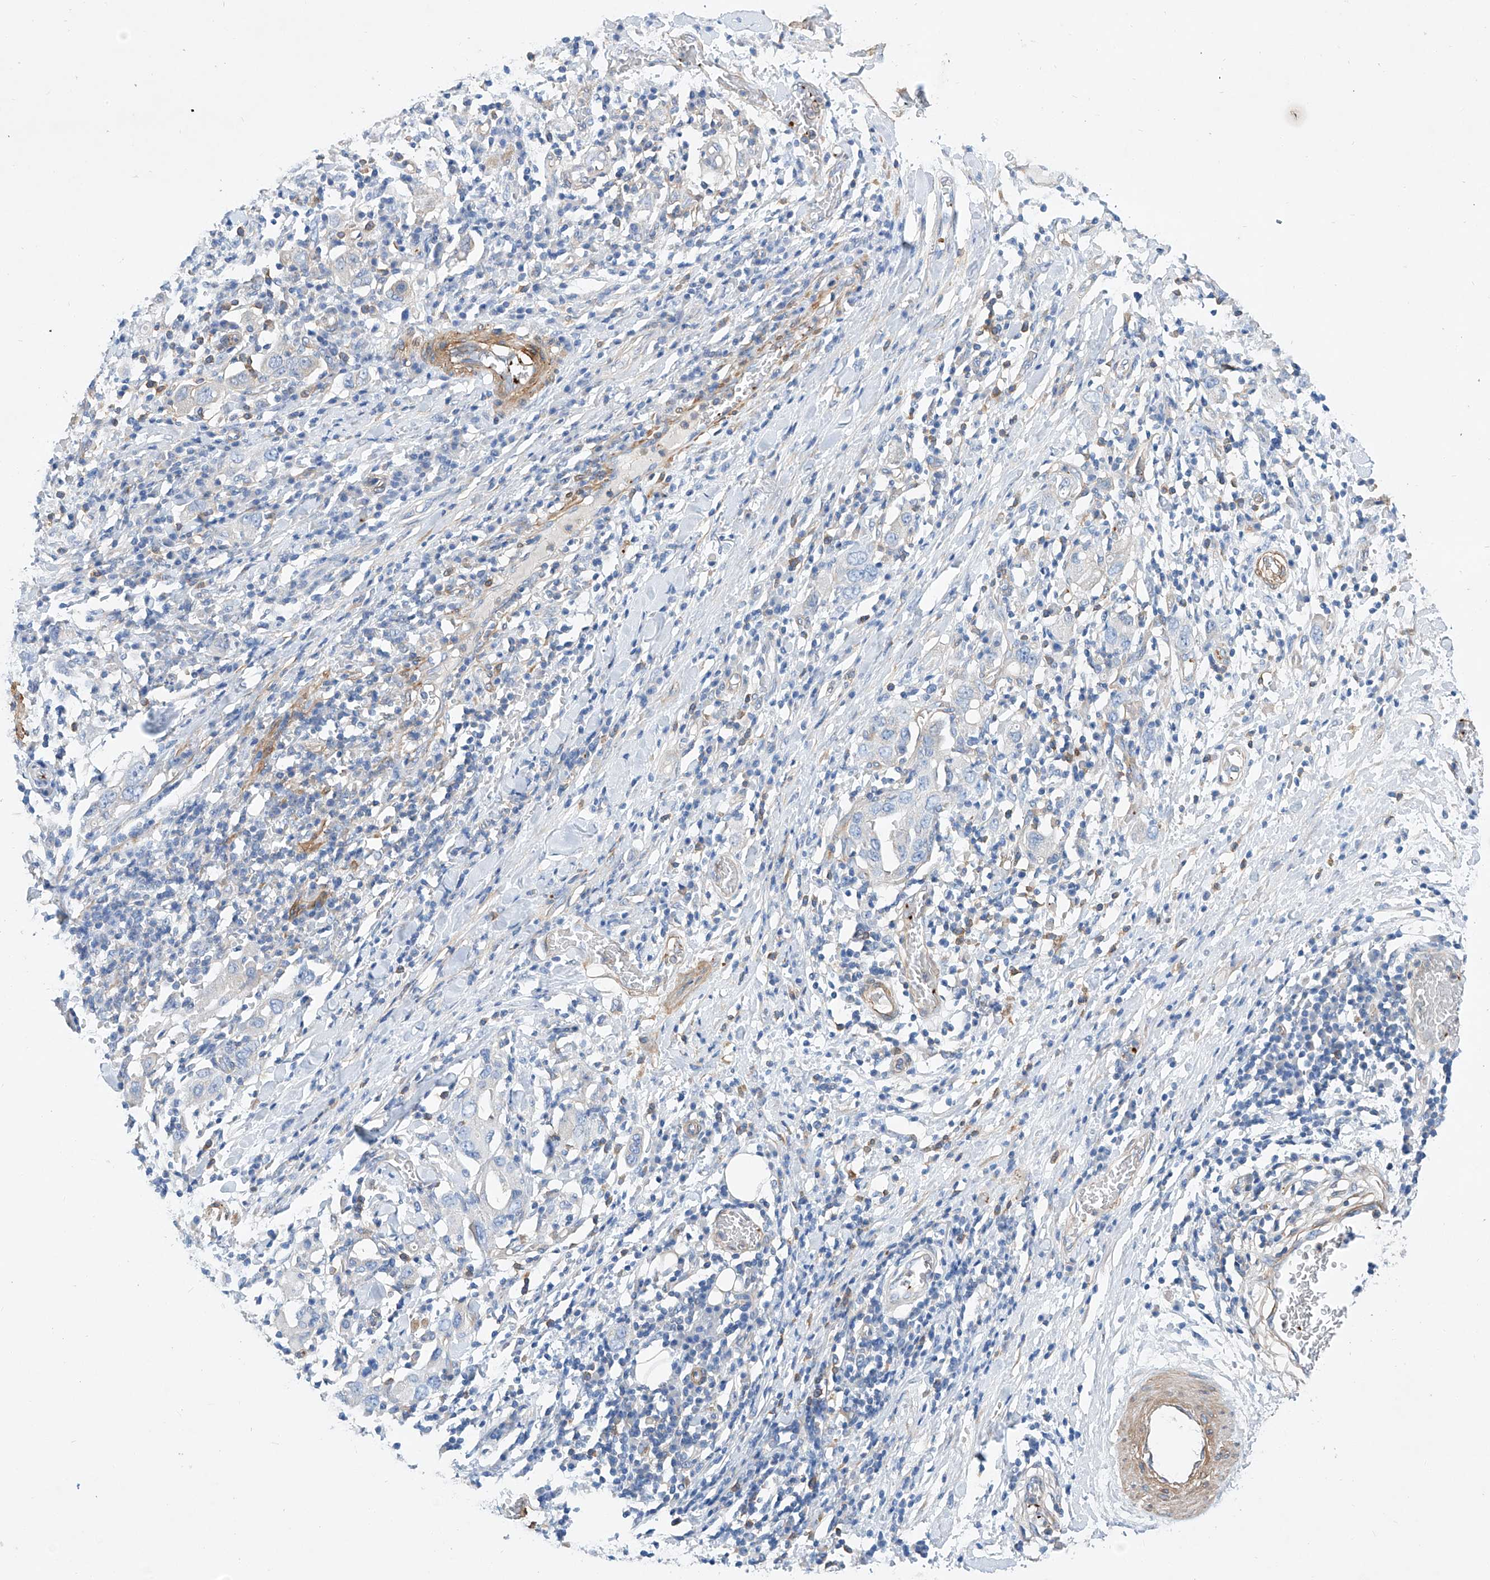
{"staining": {"intensity": "negative", "quantity": "none", "location": "none"}, "tissue": "stomach cancer", "cell_type": "Tumor cells", "image_type": "cancer", "snomed": [{"axis": "morphology", "description": "Adenocarcinoma, NOS"}, {"axis": "topography", "description": "Stomach, upper"}], "caption": "Image shows no protein expression in tumor cells of stomach adenocarcinoma tissue.", "gene": "TAS2R60", "patient": {"sex": "male", "age": 62}}